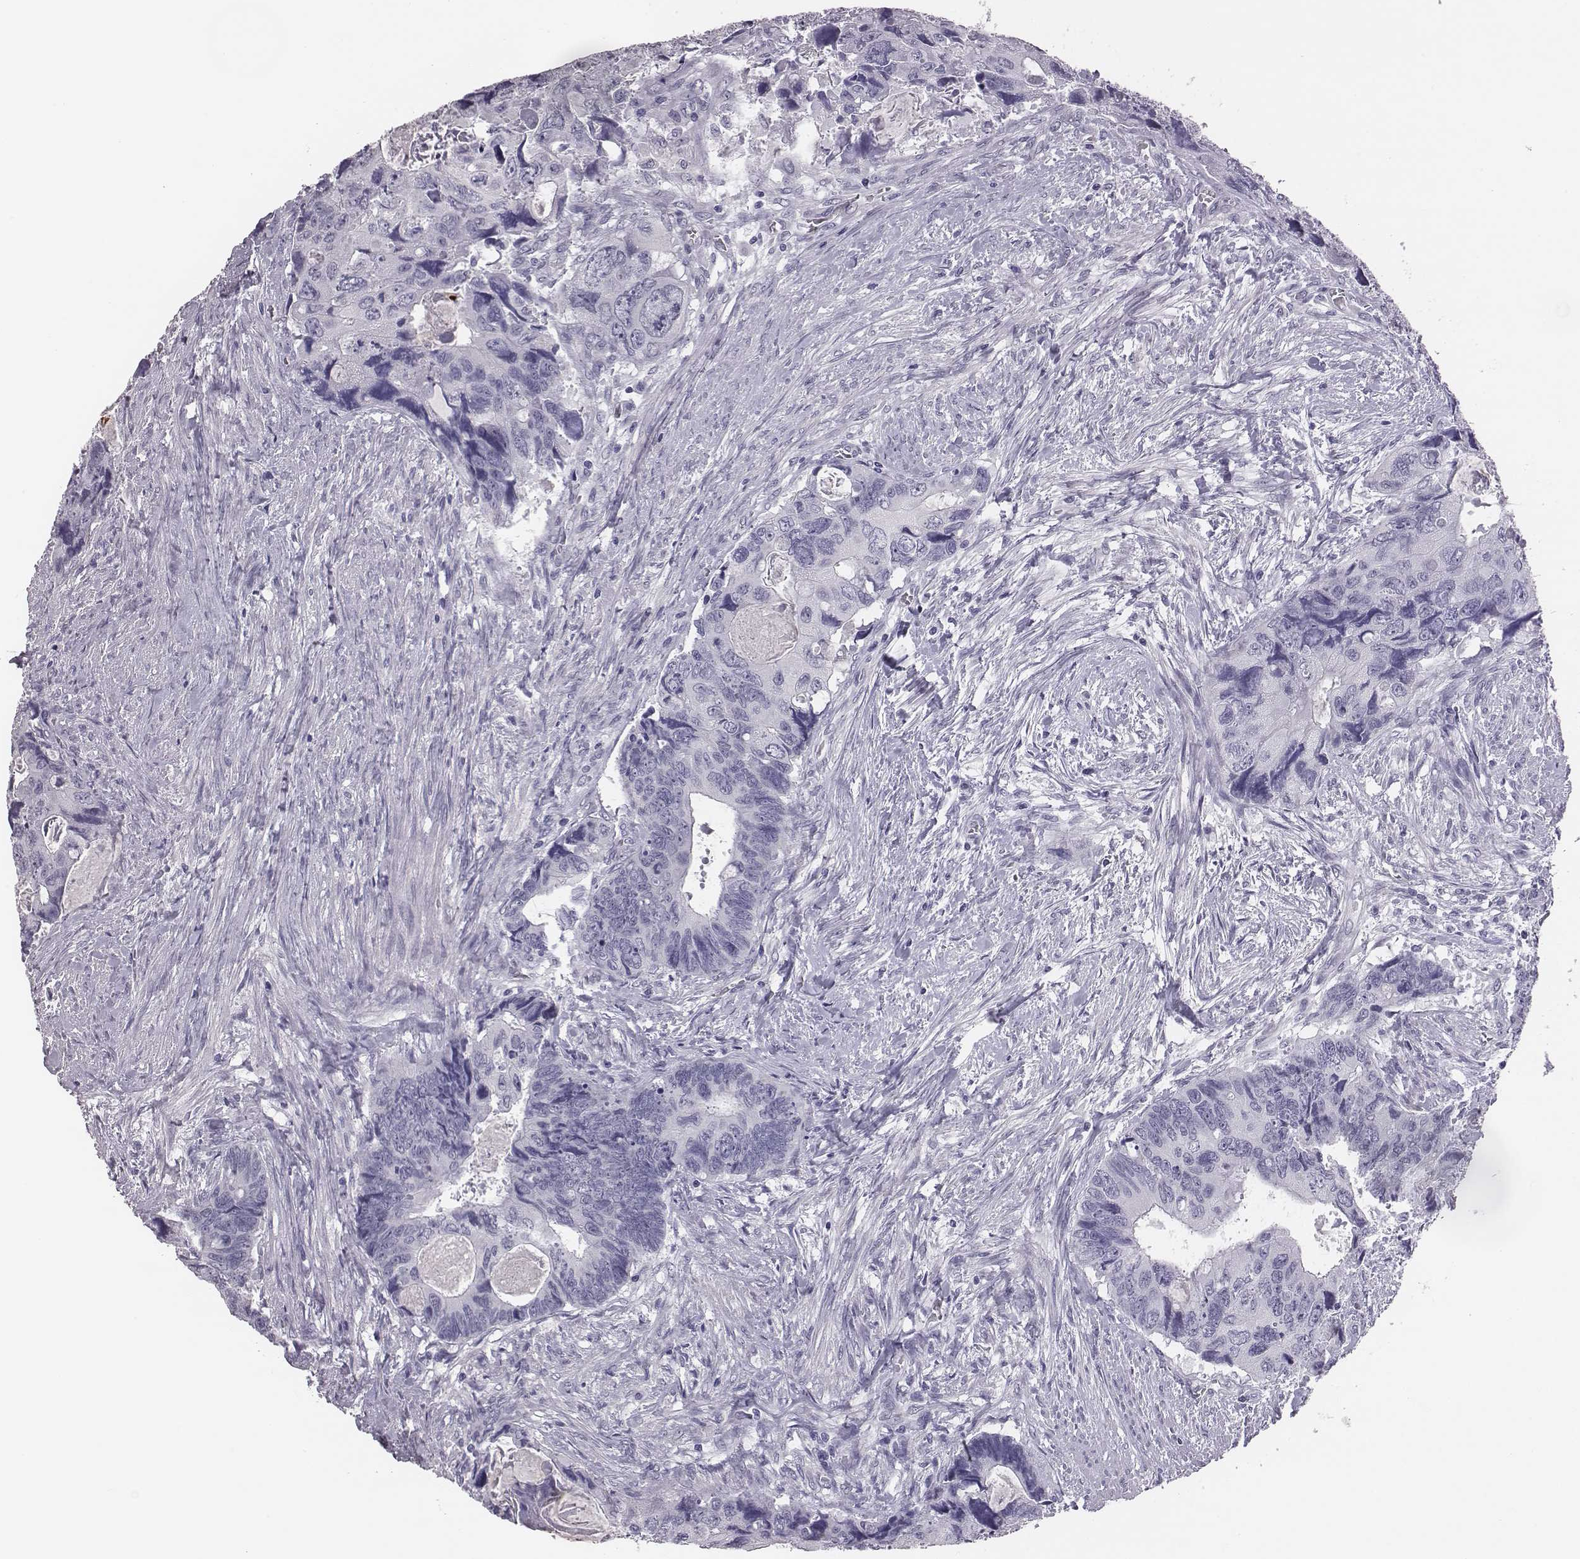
{"staining": {"intensity": "negative", "quantity": "none", "location": "none"}, "tissue": "colorectal cancer", "cell_type": "Tumor cells", "image_type": "cancer", "snomed": [{"axis": "morphology", "description": "Adenocarcinoma, NOS"}, {"axis": "topography", "description": "Rectum"}], "caption": "Micrograph shows no significant protein positivity in tumor cells of colorectal cancer.", "gene": "ACOD1", "patient": {"sex": "male", "age": 62}}